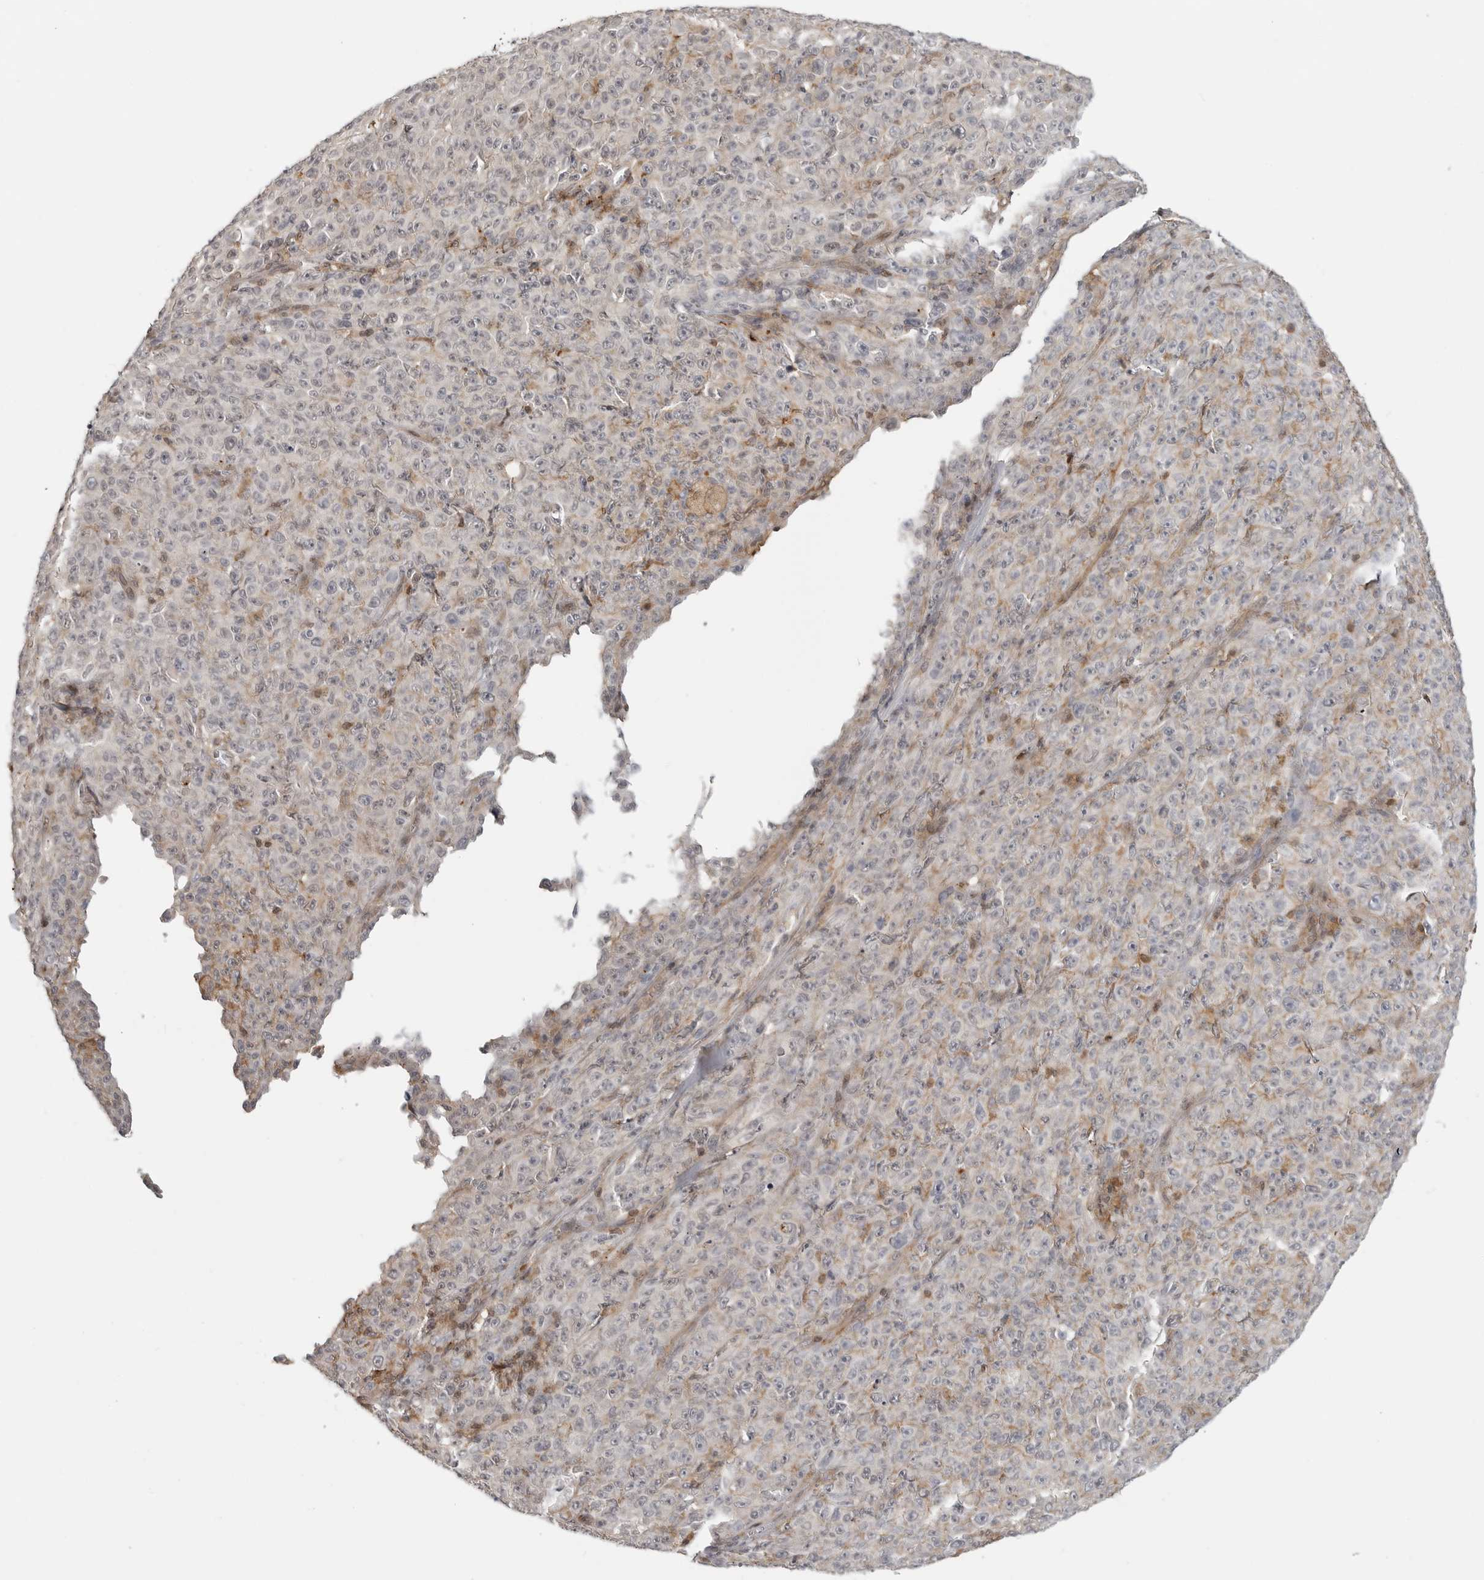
{"staining": {"intensity": "negative", "quantity": "none", "location": "none"}, "tissue": "melanoma", "cell_type": "Tumor cells", "image_type": "cancer", "snomed": [{"axis": "morphology", "description": "Malignant melanoma, NOS"}, {"axis": "topography", "description": "Skin"}], "caption": "Immunohistochemistry photomicrograph of neoplastic tissue: human melanoma stained with DAB demonstrates no significant protein positivity in tumor cells.", "gene": "ANXA11", "patient": {"sex": "female", "age": 82}}